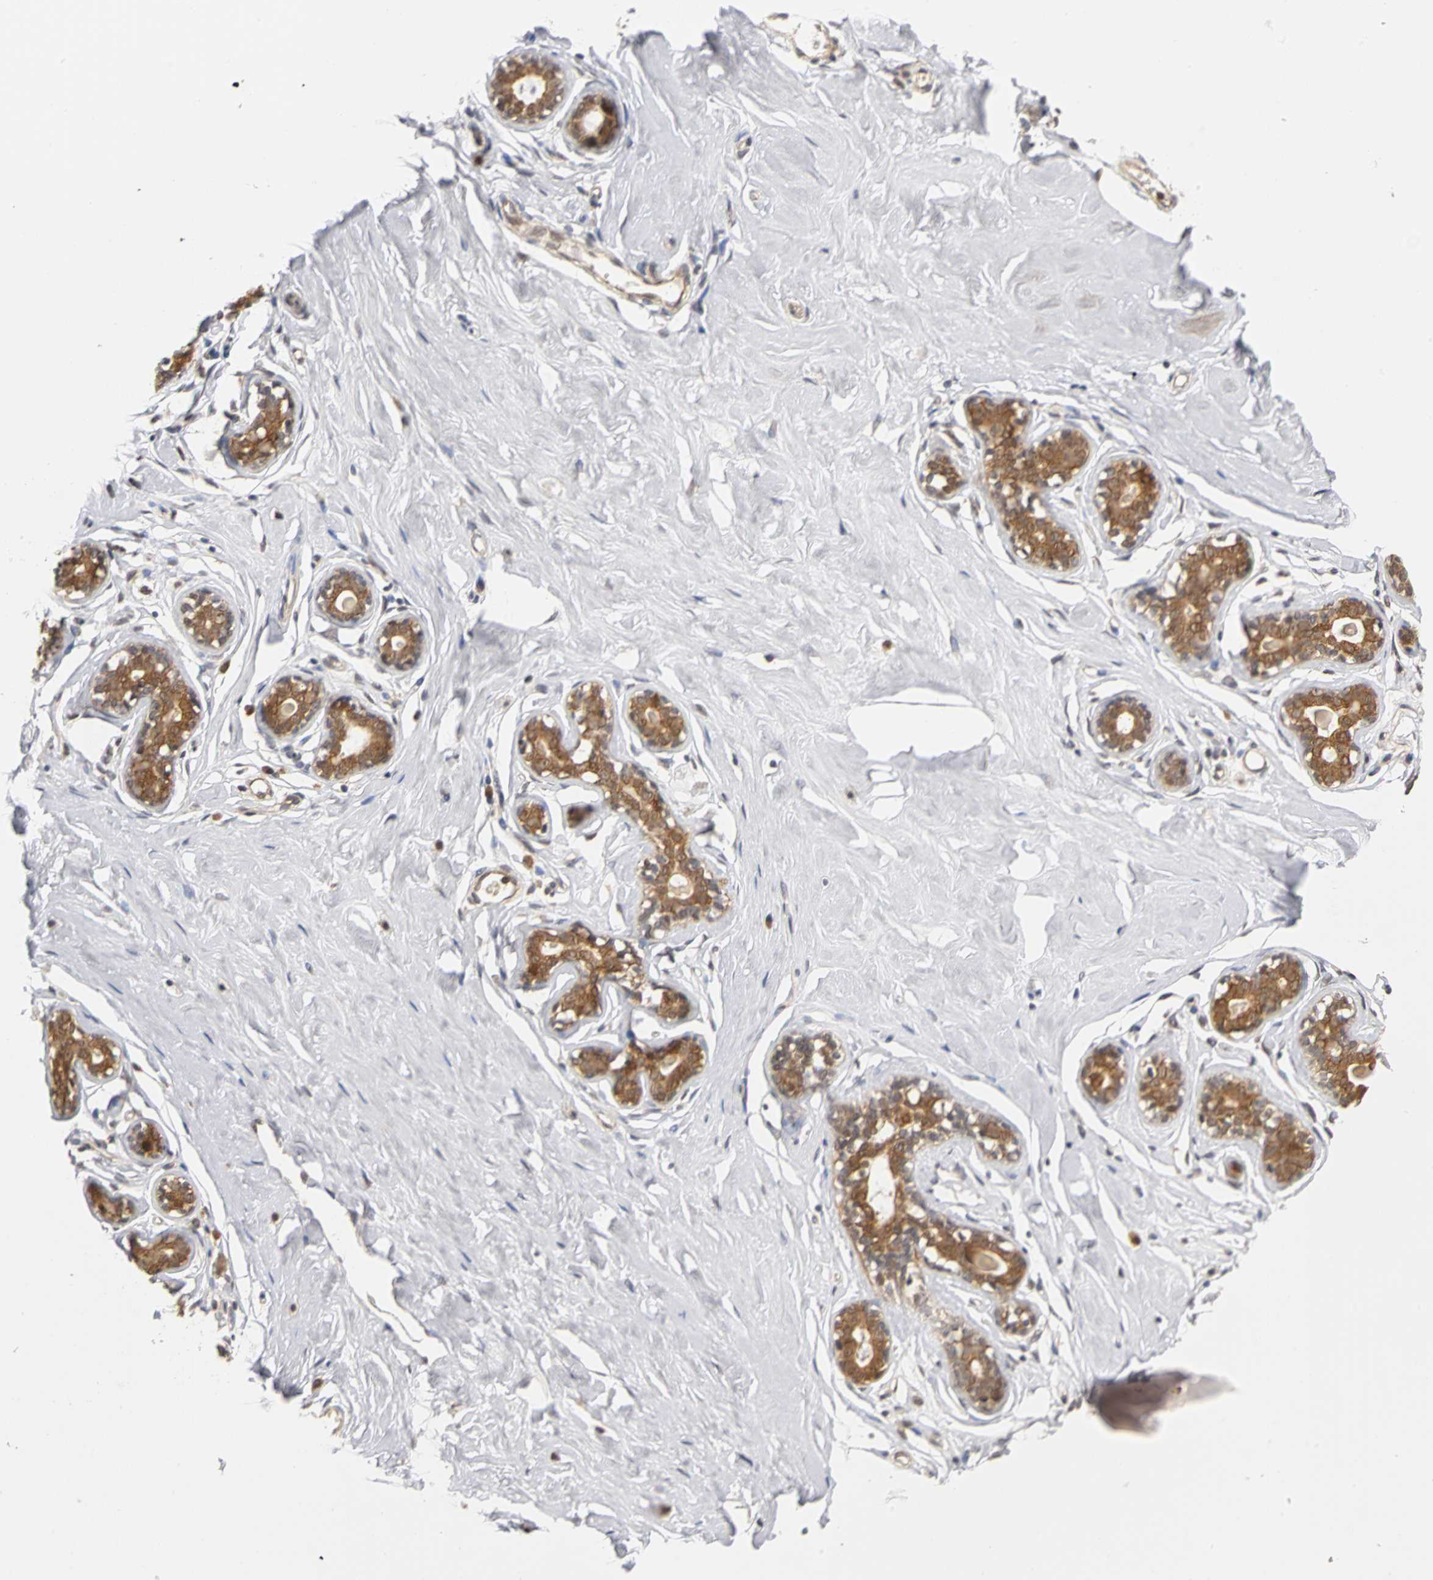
{"staining": {"intensity": "negative", "quantity": "none", "location": "none"}, "tissue": "breast", "cell_type": "Adipocytes", "image_type": "normal", "snomed": [{"axis": "morphology", "description": "Normal tissue, NOS"}, {"axis": "topography", "description": "Breast"}], "caption": "This is an immunohistochemistry (IHC) photomicrograph of normal breast. There is no positivity in adipocytes.", "gene": "UBE2M", "patient": {"sex": "female", "age": 23}}